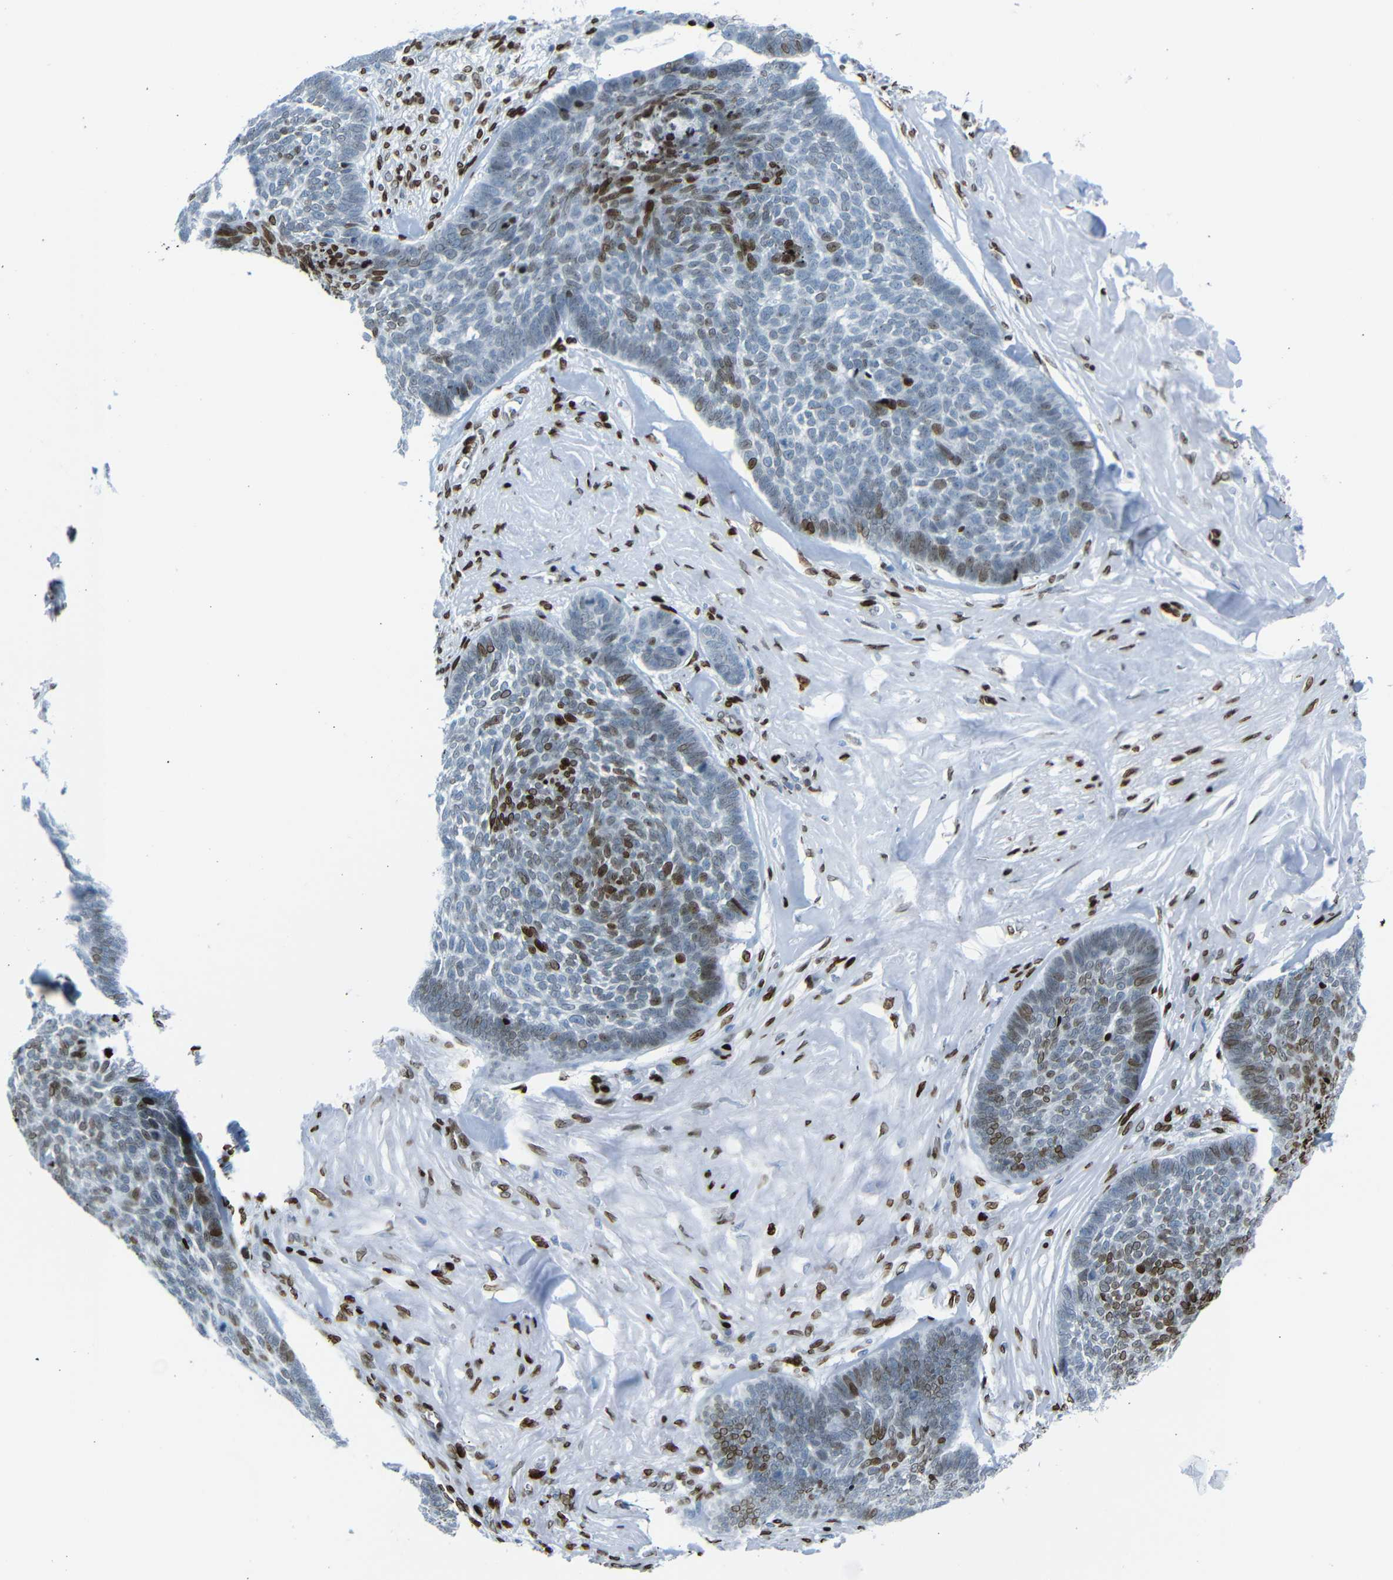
{"staining": {"intensity": "strong", "quantity": "<25%", "location": "nuclear"}, "tissue": "skin cancer", "cell_type": "Tumor cells", "image_type": "cancer", "snomed": [{"axis": "morphology", "description": "Basal cell carcinoma"}, {"axis": "topography", "description": "Skin"}], "caption": "A high-resolution histopathology image shows IHC staining of basal cell carcinoma (skin), which shows strong nuclear expression in approximately <25% of tumor cells.", "gene": "NPIPB15", "patient": {"sex": "male", "age": 84}}